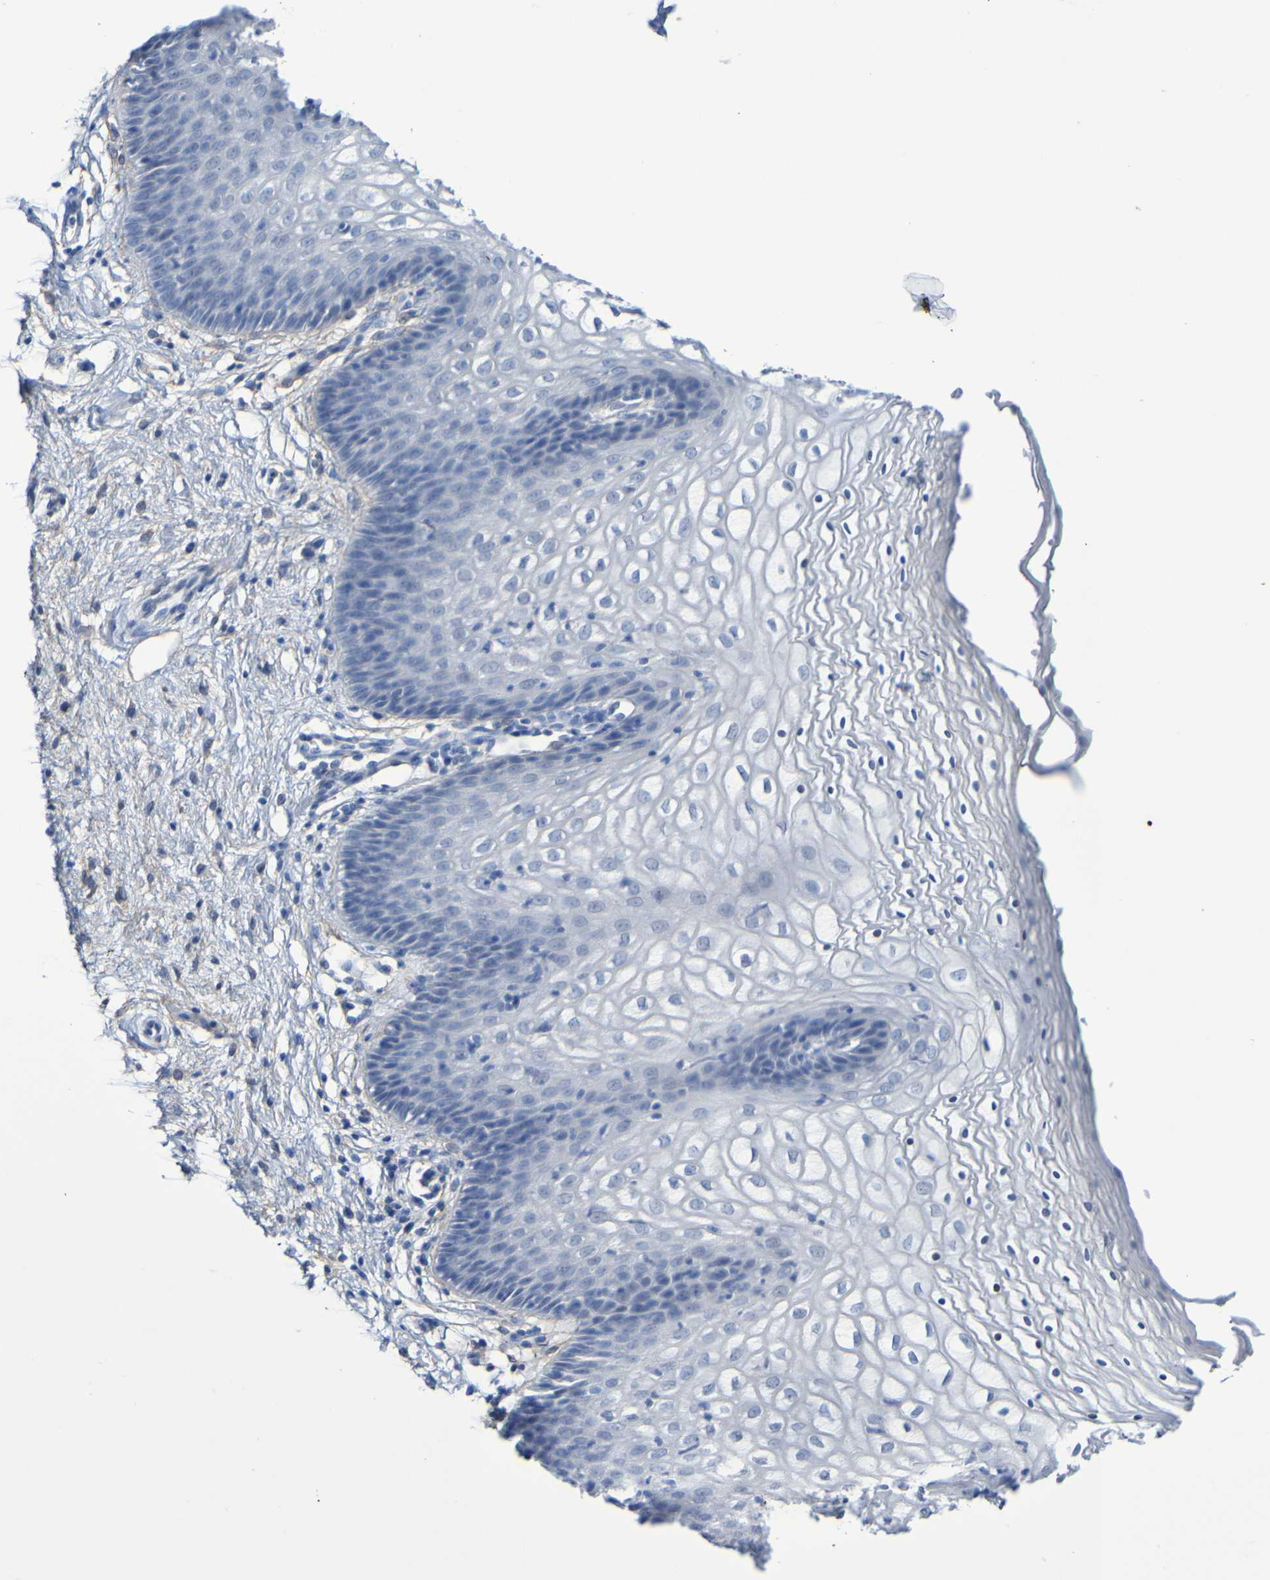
{"staining": {"intensity": "negative", "quantity": "none", "location": "none"}, "tissue": "vagina", "cell_type": "Squamous epithelial cells", "image_type": "normal", "snomed": [{"axis": "morphology", "description": "Normal tissue, NOS"}, {"axis": "topography", "description": "Vagina"}], "caption": "Immunohistochemistry (IHC) image of unremarkable vagina: human vagina stained with DAB exhibits no significant protein expression in squamous epithelial cells.", "gene": "SGCB", "patient": {"sex": "female", "age": 34}}